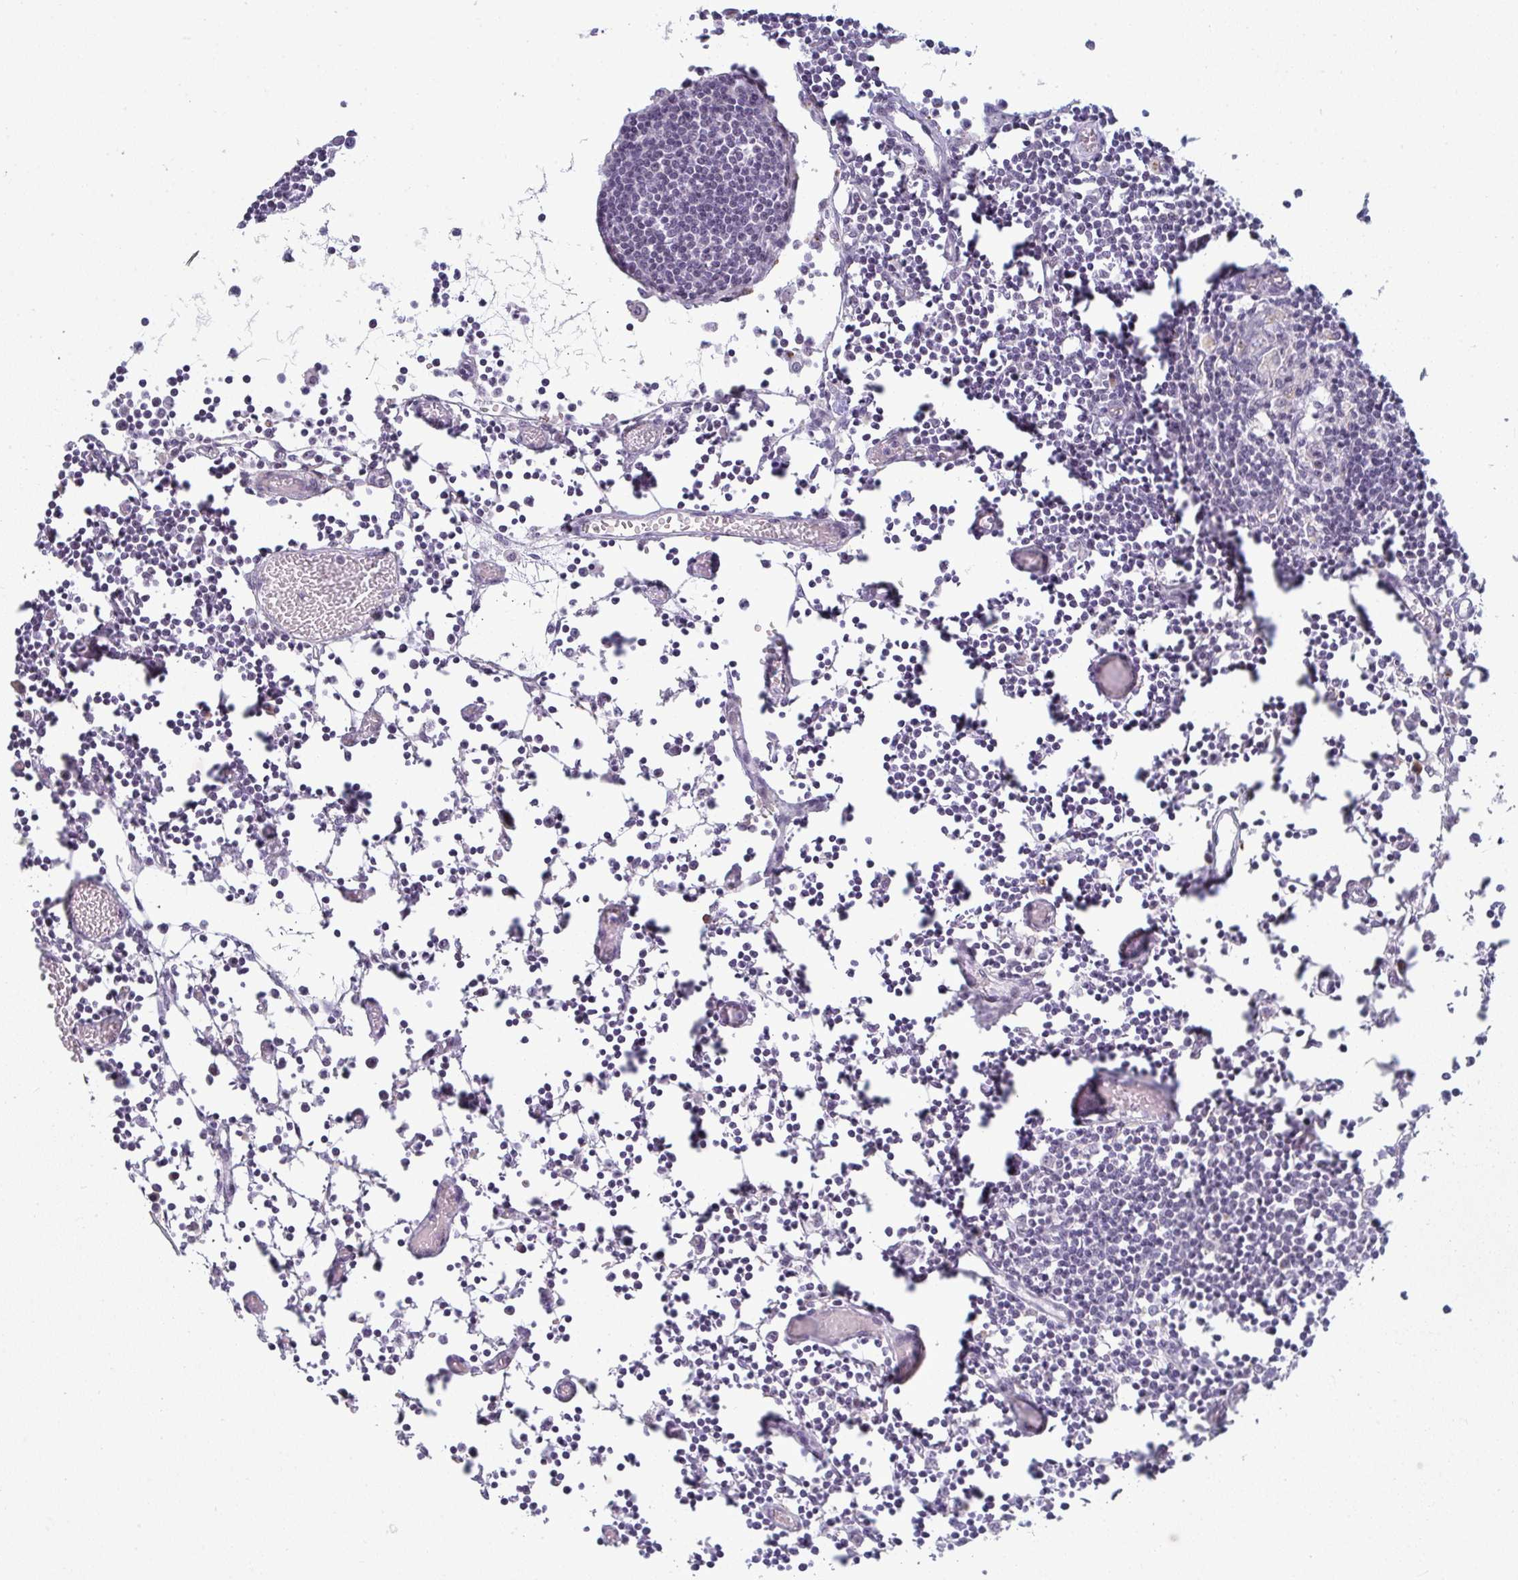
{"staining": {"intensity": "negative", "quantity": "none", "location": "none"}, "tissue": "lymph node", "cell_type": "Germinal center cells", "image_type": "normal", "snomed": [{"axis": "morphology", "description": "Normal tissue, NOS"}, {"axis": "topography", "description": "Lymph node"}], "caption": "Immunohistochemistry of benign lymph node displays no expression in germinal center cells. Brightfield microscopy of immunohistochemistry (IHC) stained with DAB (3,3'-diaminobenzidine) (brown) and hematoxylin (blue), captured at high magnification.", "gene": "TEX33", "patient": {"sex": "male", "age": 66}}